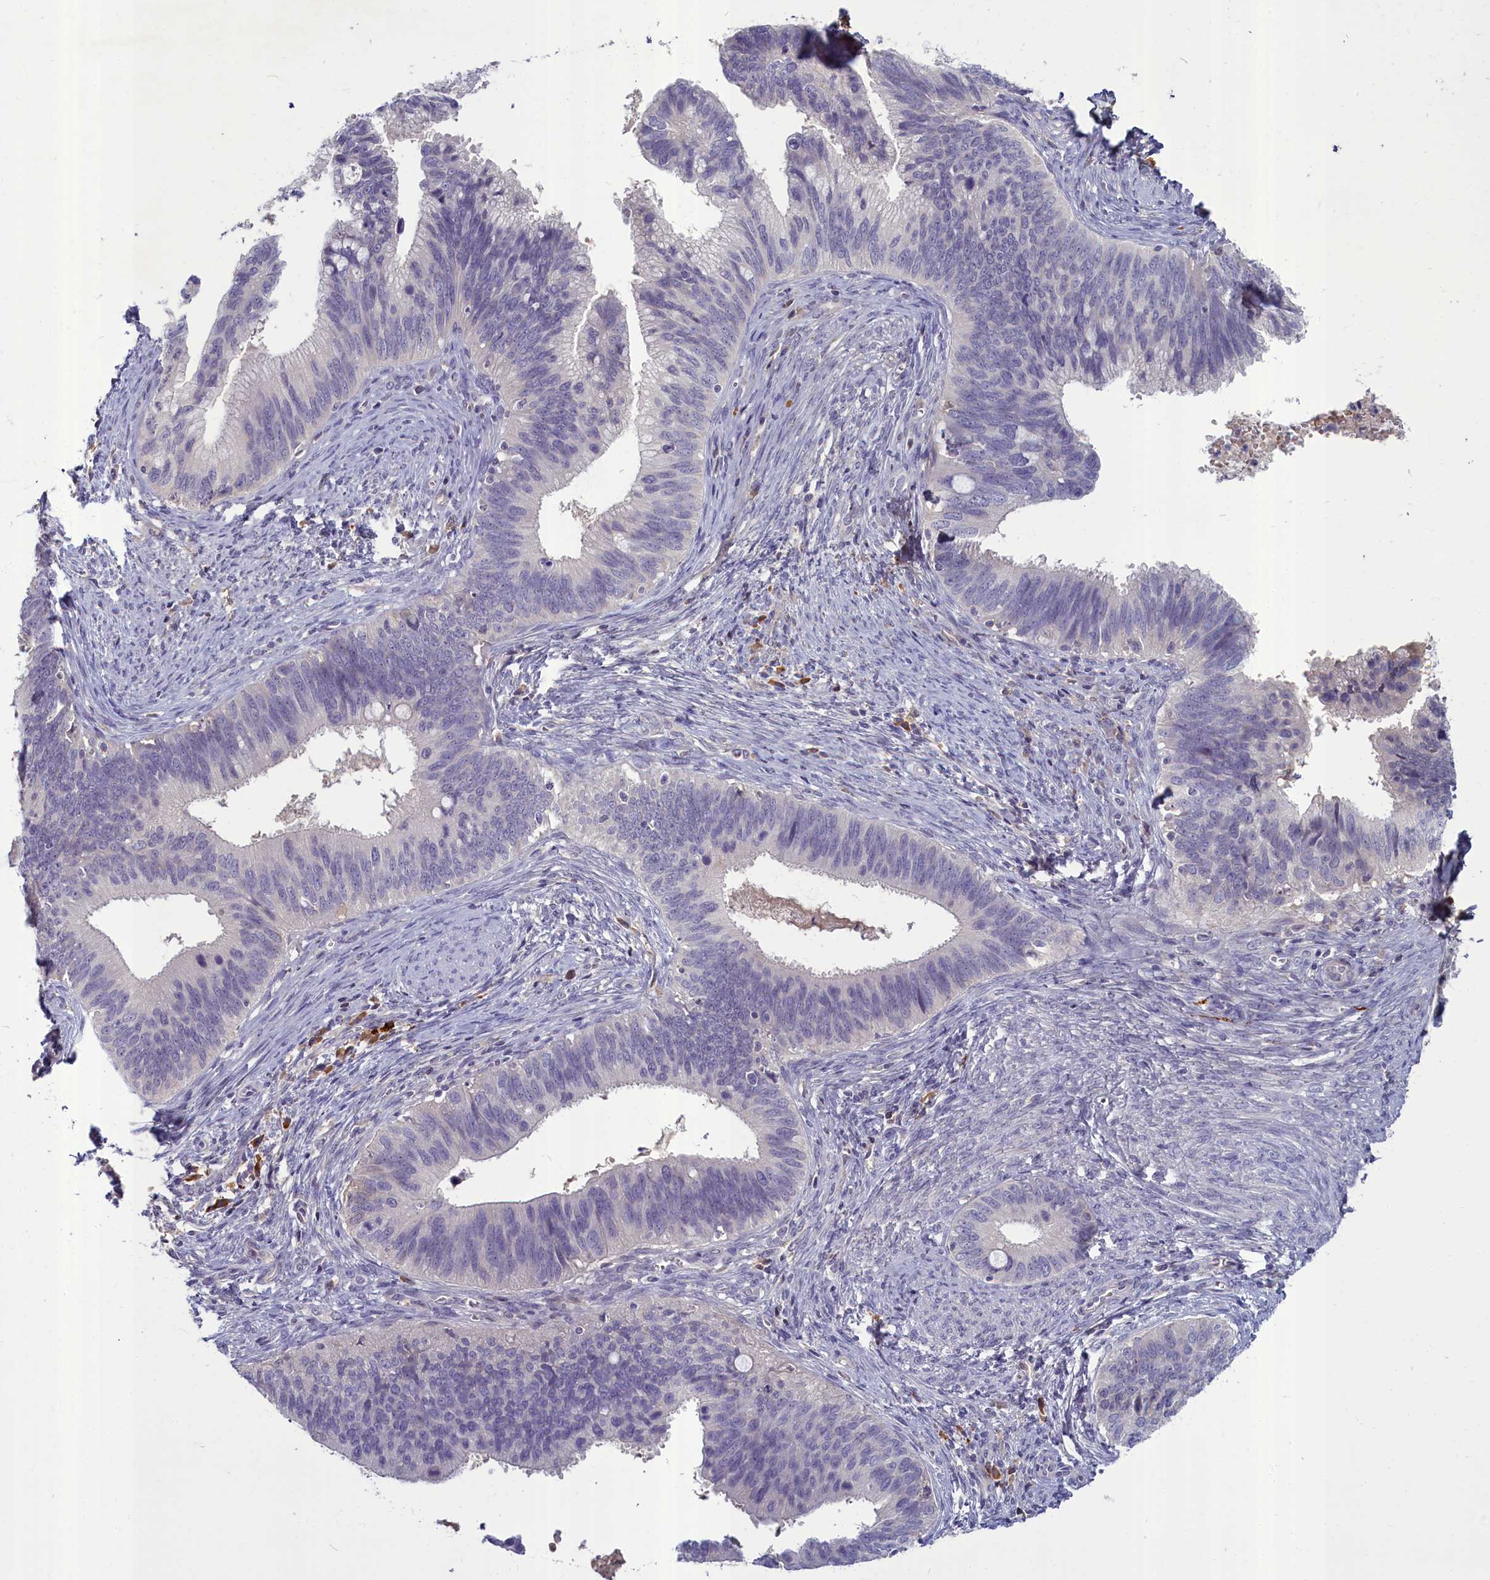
{"staining": {"intensity": "negative", "quantity": "none", "location": "none"}, "tissue": "cervical cancer", "cell_type": "Tumor cells", "image_type": "cancer", "snomed": [{"axis": "morphology", "description": "Adenocarcinoma, NOS"}, {"axis": "topography", "description": "Cervix"}], "caption": "Tumor cells show no significant positivity in adenocarcinoma (cervical).", "gene": "SV2C", "patient": {"sex": "female", "age": 42}}